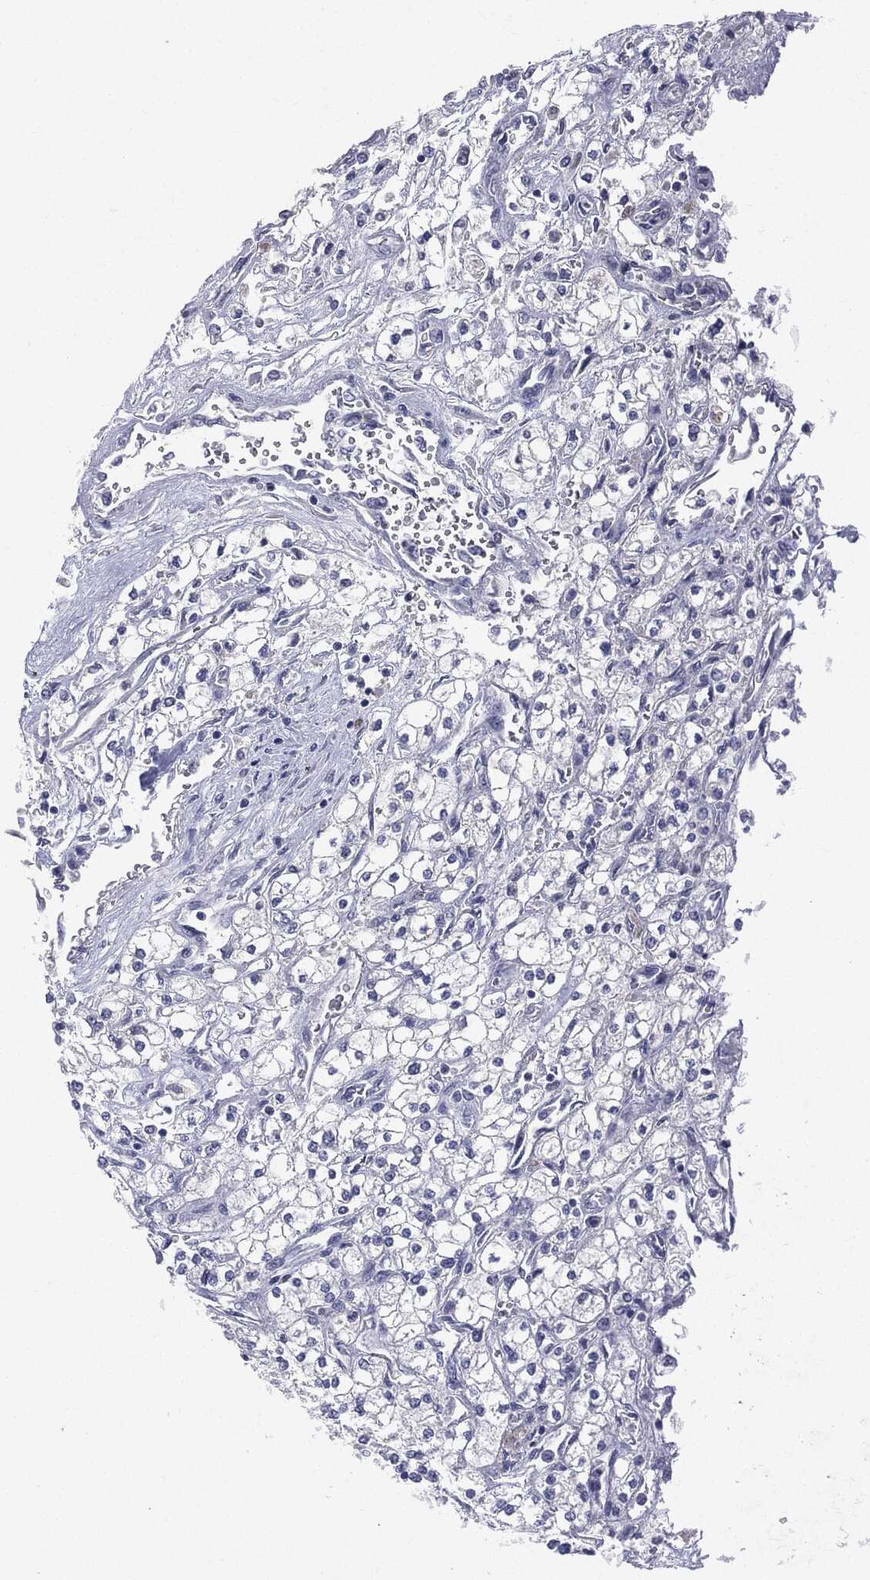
{"staining": {"intensity": "negative", "quantity": "none", "location": "none"}, "tissue": "renal cancer", "cell_type": "Tumor cells", "image_type": "cancer", "snomed": [{"axis": "morphology", "description": "Adenocarcinoma, NOS"}, {"axis": "topography", "description": "Kidney"}], "caption": "Tumor cells show no significant protein expression in renal cancer (adenocarcinoma).", "gene": "TSHB", "patient": {"sex": "male", "age": 80}}